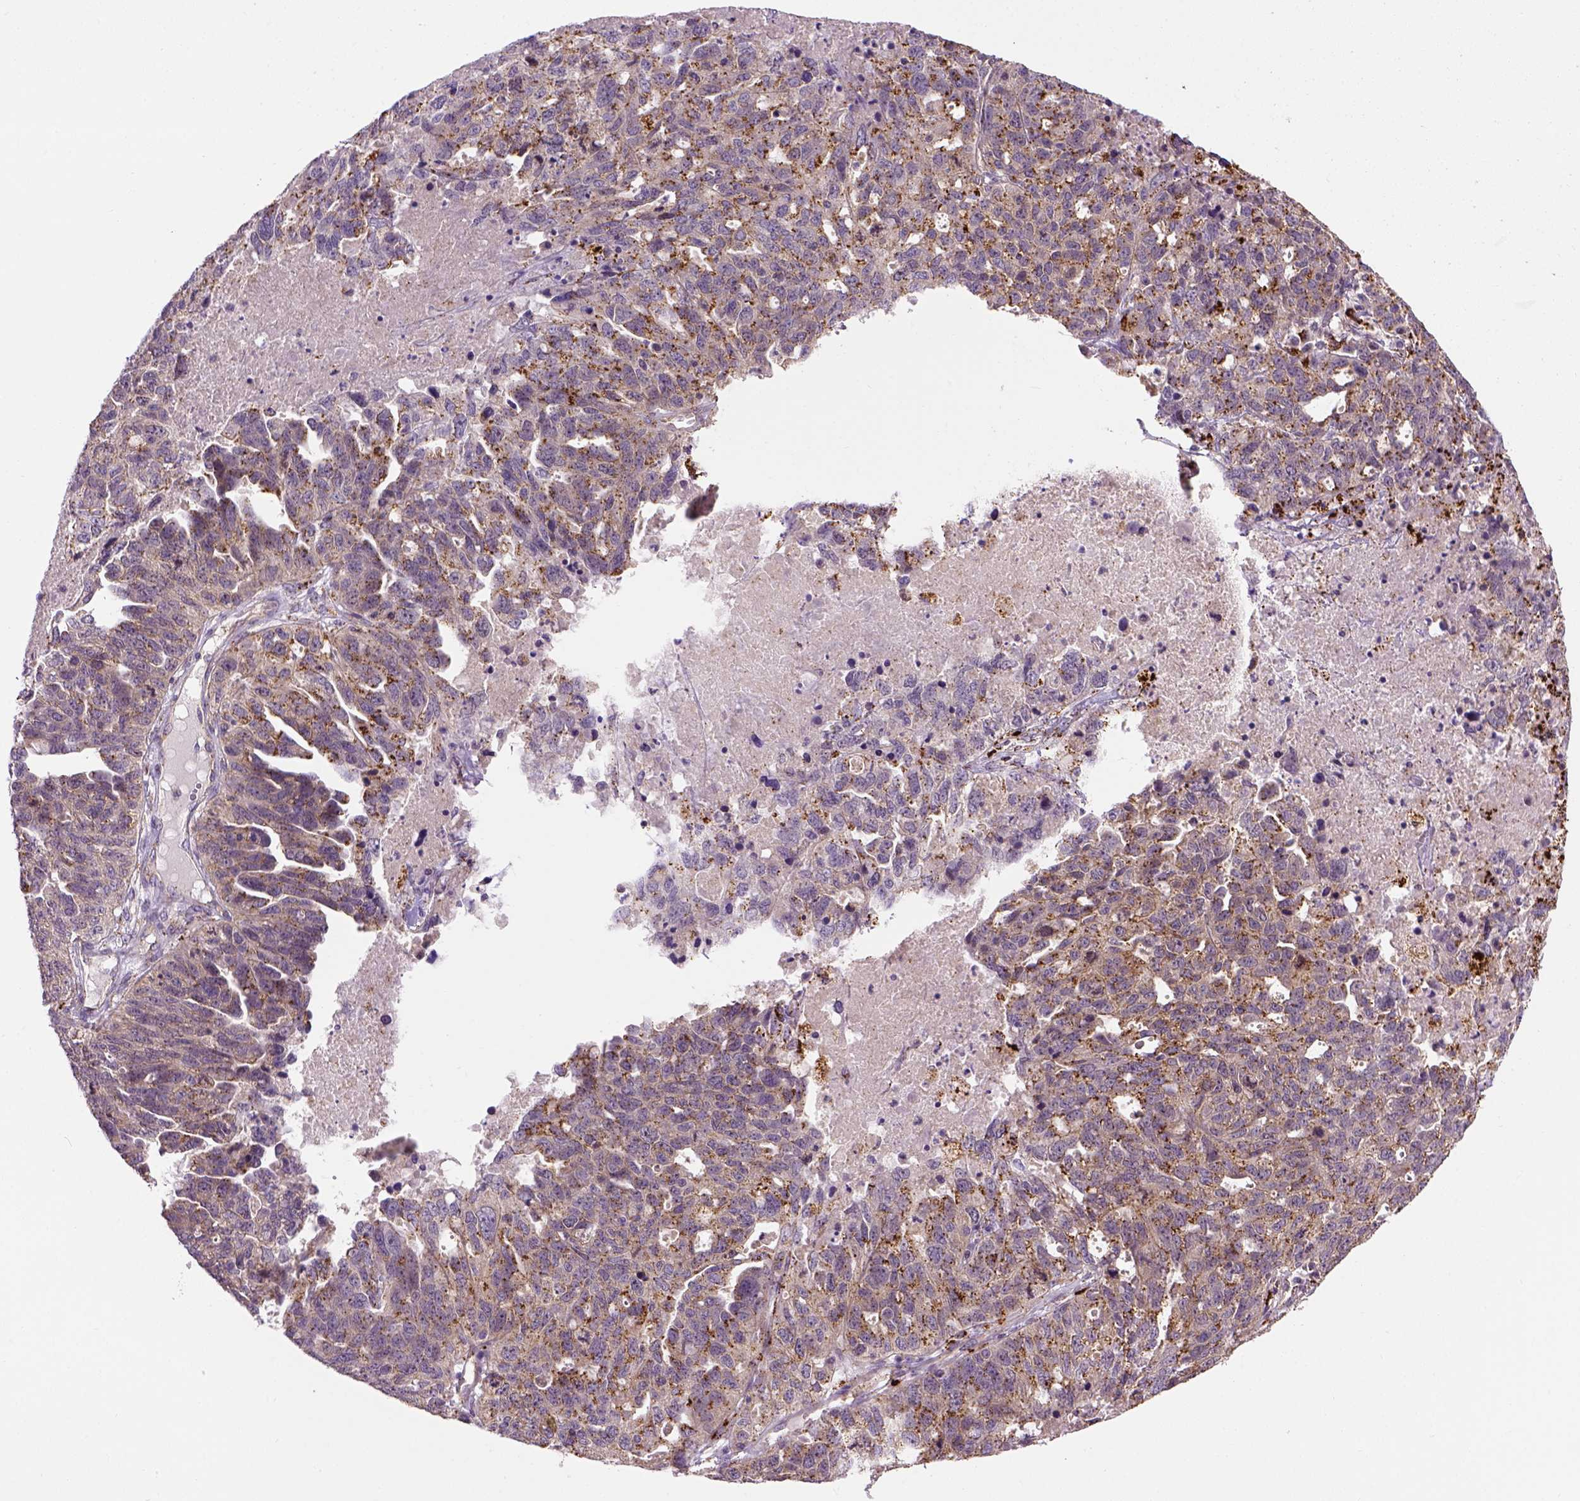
{"staining": {"intensity": "moderate", "quantity": "<25%", "location": "cytoplasmic/membranous"}, "tissue": "ovarian cancer", "cell_type": "Tumor cells", "image_type": "cancer", "snomed": [{"axis": "morphology", "description": "Cystadenocarcinoma, serous, NOS"}, {"axis": "topography", "description": "Ovary"}], "caption": "Immunohistochemical staining of ovarian serous cystadenocarcinoma reveals low levels of moderate cytoplasmic/membranous protein expression in approximately <25% of tumor cells. Using DAB (brown) and hematoxylin (blue) stains, captured at high magnification using brightfield microscopy.", "gene": "KAZN", "patient": {"sex": "female", "age": 71}}